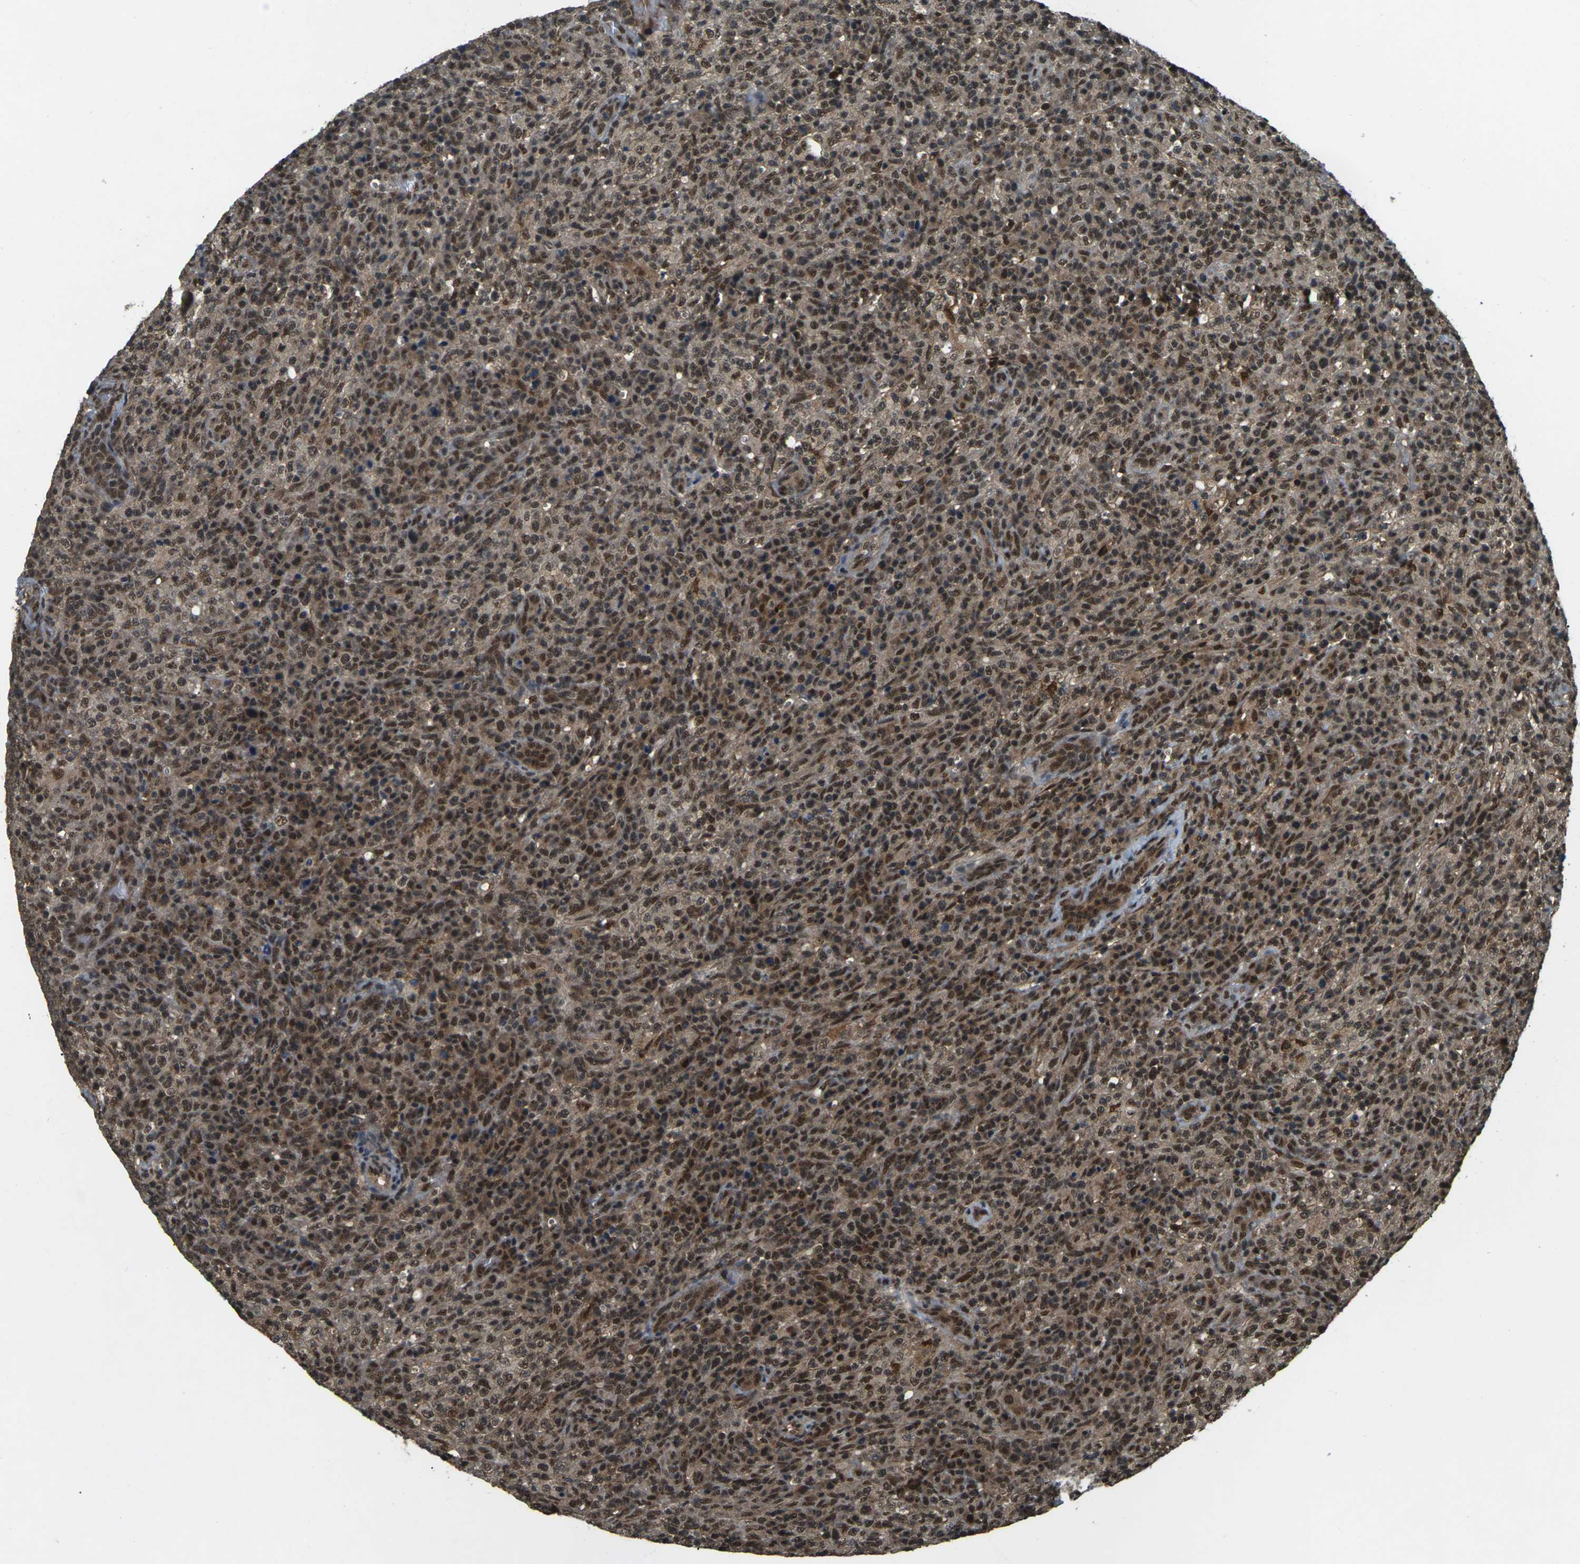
{"staining": {"intensity": "moderate", "quantity": ">75%", "location": "nuclear"}, "tissue": "lymphoma", "cell_type": "Tumor cells", "image_type": "cancer", "snomed": [{"axis": "morphology", "description": "Malignant lymphoma, non-Hodgkin's type, High grade"}, {"axis": "topography", "description": "Lymph node"}], "caption": "High-grade malignant lymphoma, non-Hodgkin's type tissue exhibits moderate nuclear expression in approximately >75% of tumor cells, visualized by immunohistochemistry.", "gene": "NR4A2", "patient": {"sex": "female", "age": 76}}